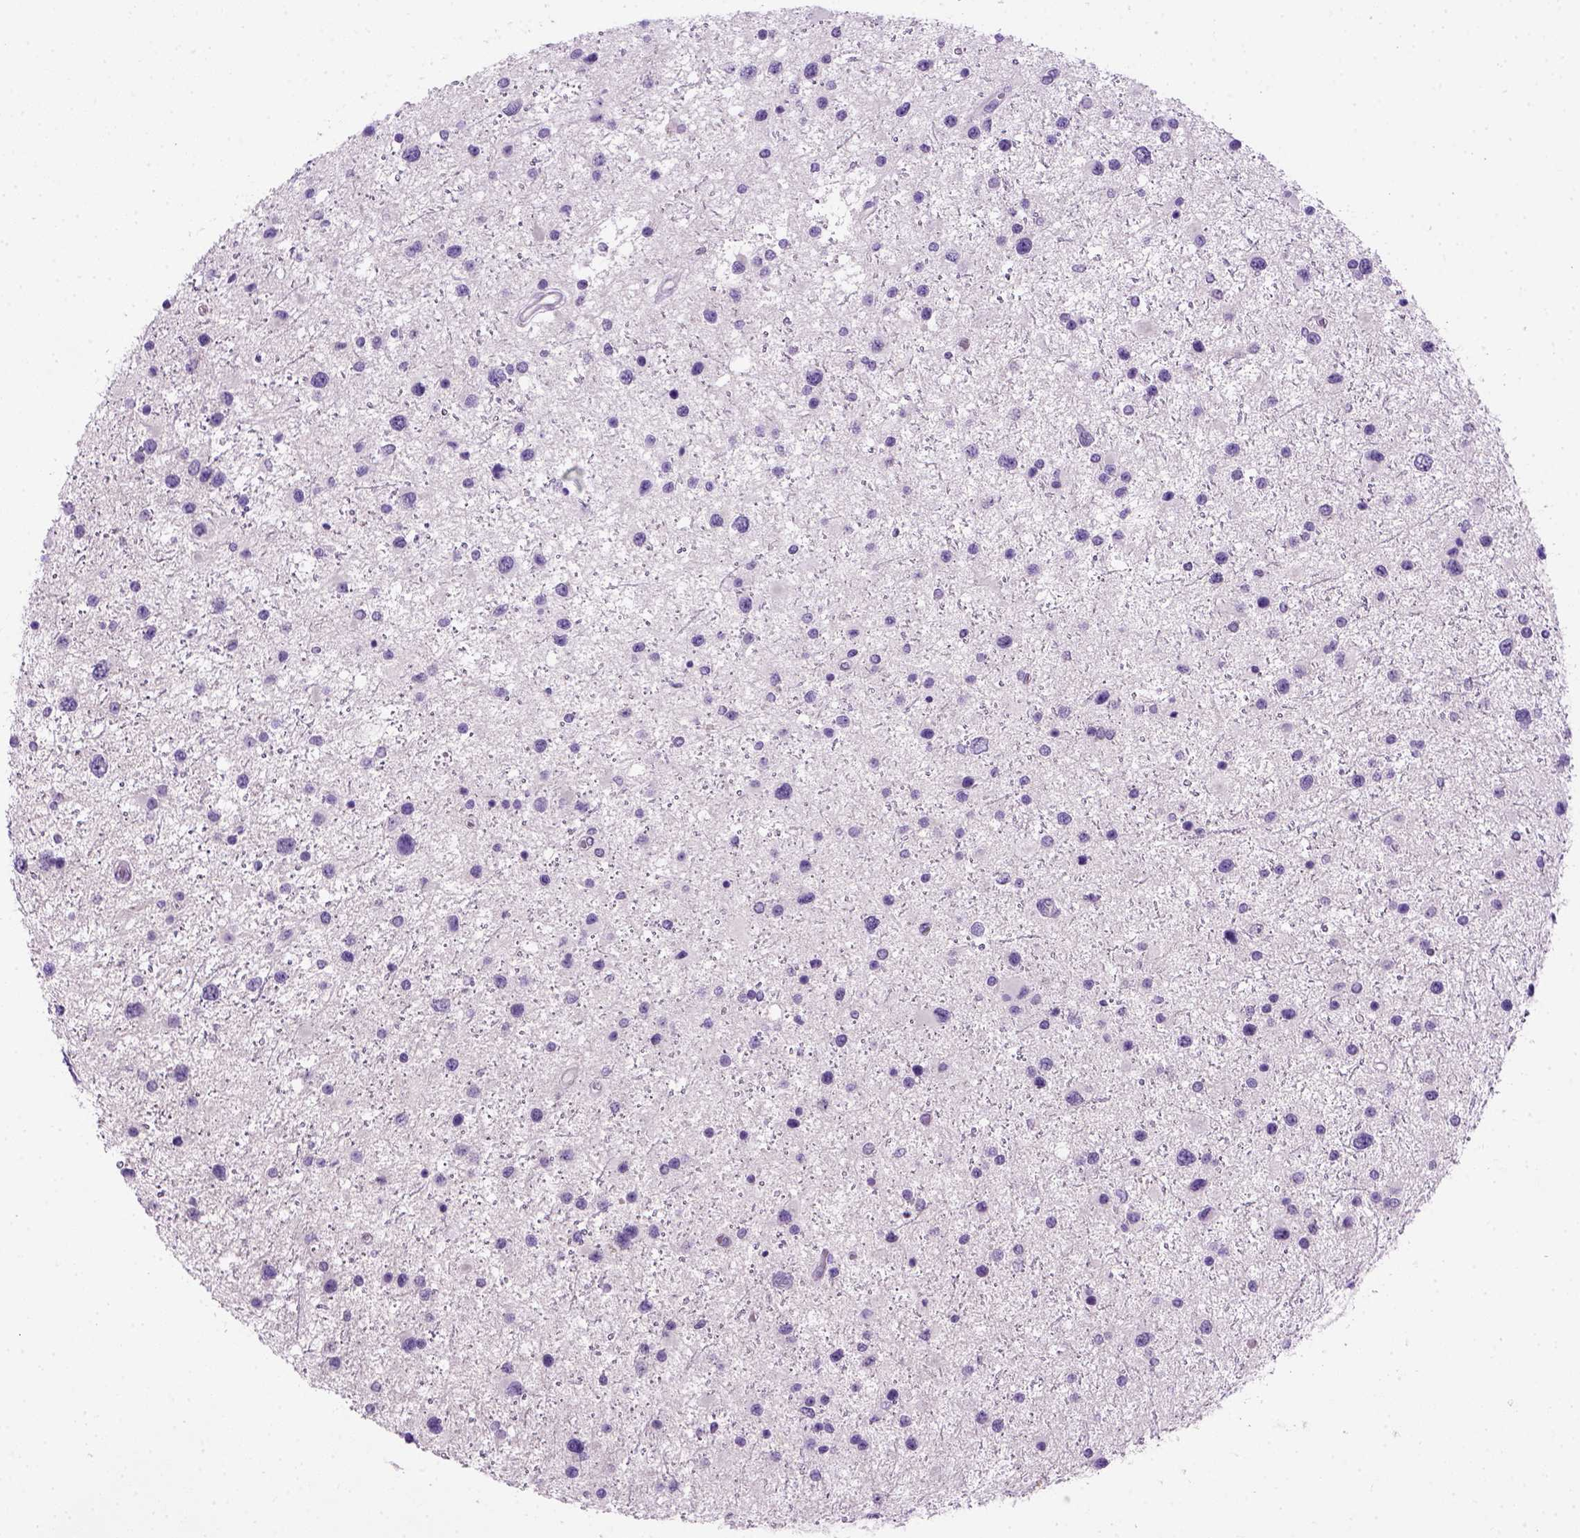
{"staining": {"intensity": "negative", "quantity": "none", "location": "none"}, "tissue": "glioma", "cell_type": "Tumor cells", "image_type": "cancer", "snomed": [{"axis": "morphology", "description": "Glioma, malignant, Low grade"}, {"axis": "topography", "description": "Brain"}], "caption": "Tumor cells are negative for protein expression in human glioma. The staining was performed using DAB (3,3'-diaminobenzidine) to visualize the protein expression in brown, while the nuclei were stained in blue with hematoxylin (Magnification: 20x).", "gene": "CDH1", "patient": {"sex": "female", "age": 32}}